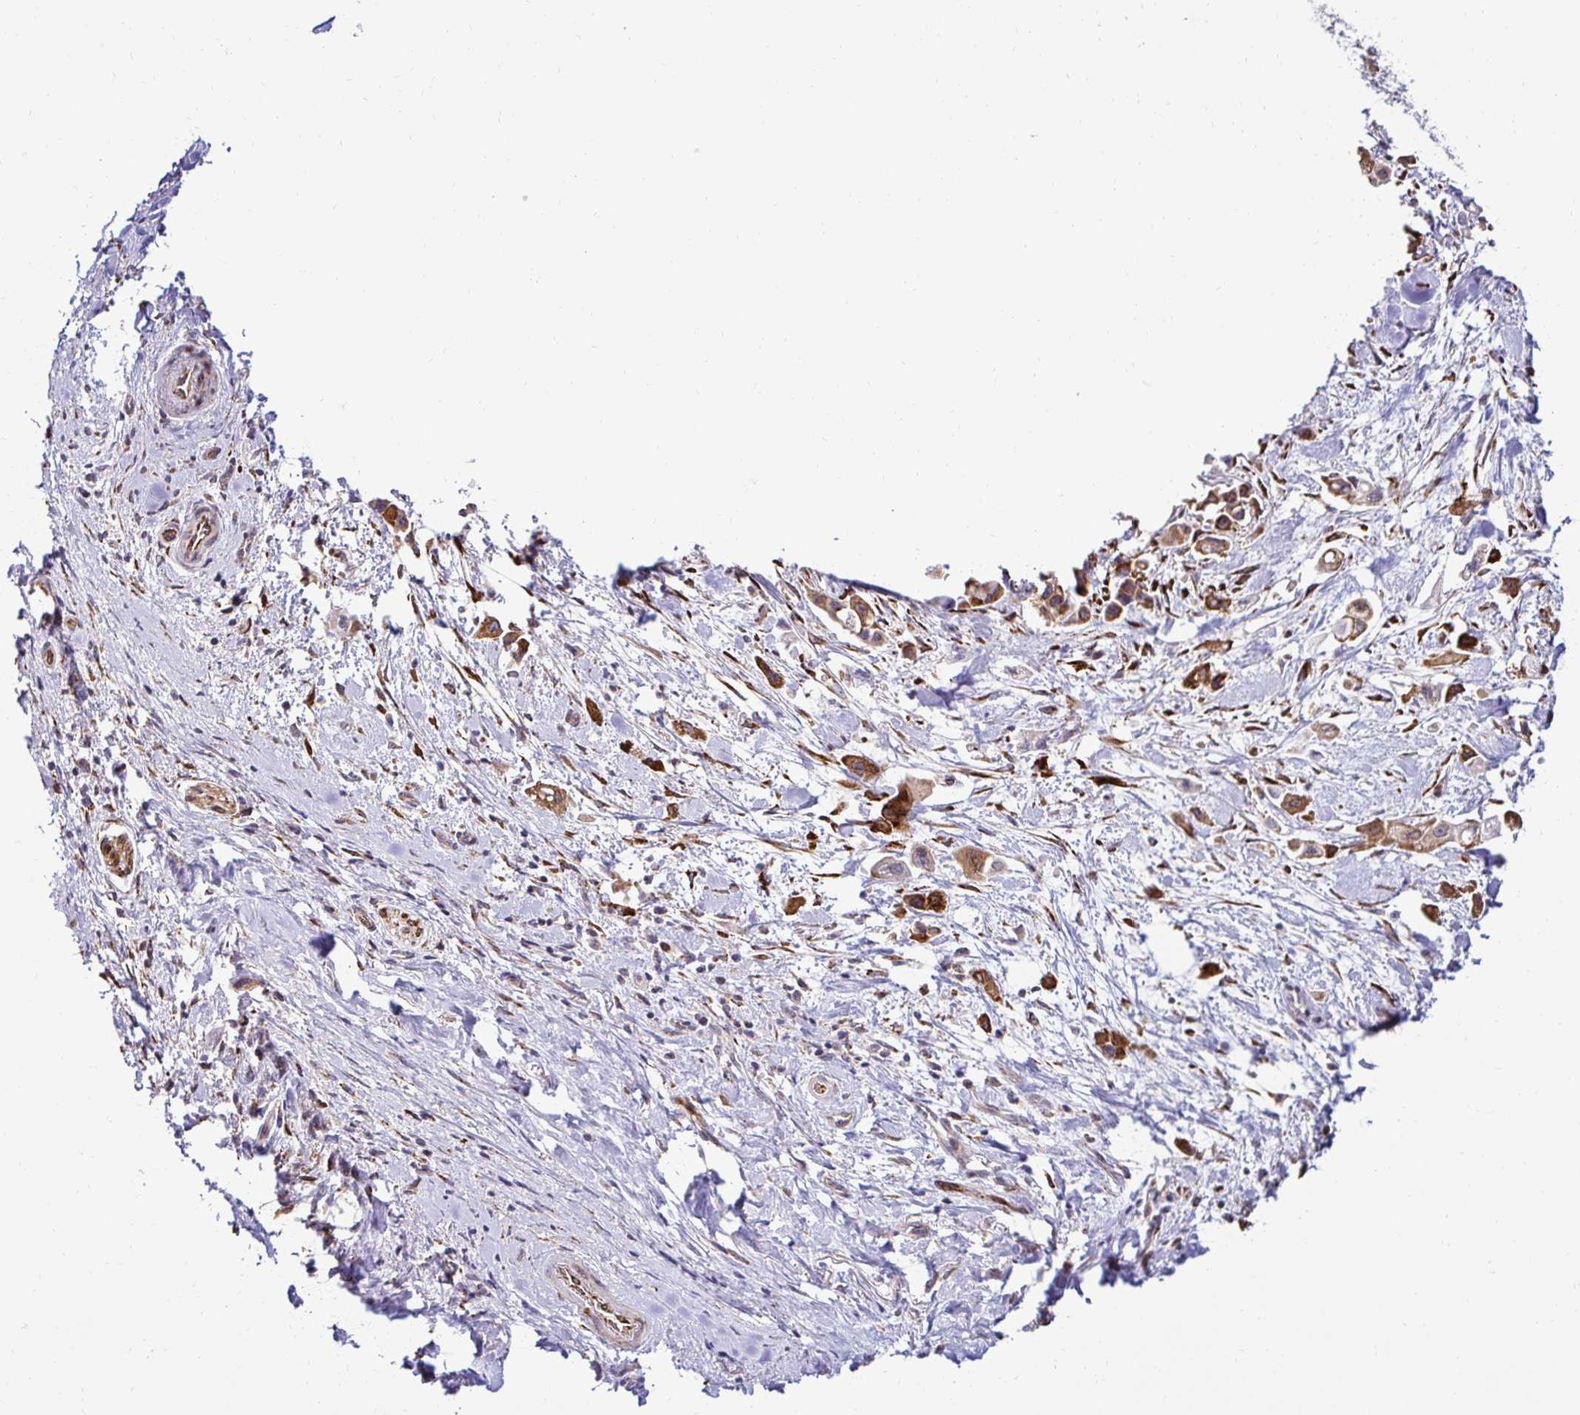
{"staining": {"intensity": "moderate", "quantity": ">75%", "location": "cytoplasmic/membranous"}, "tissue": "pancreatic cancer", "cell_type": "Tumor cells", "image_type": "cancer", "snomed": [{"axis": "morphology", "description": "Adenocarcinoma, NOS"}, {"axis": "topography", "description": "Pancreas"}], "caption": "Protein expression analysis of human pancreatic adenocarcinoma reveals moderate cytoplasmic/membranous positivity in about >75% of tumor cells. (brown staining indicates protein expression, while blue staining denotes nuclei).", "gene": "HPS1", "patient": {"sex": "female", "age": 66}}